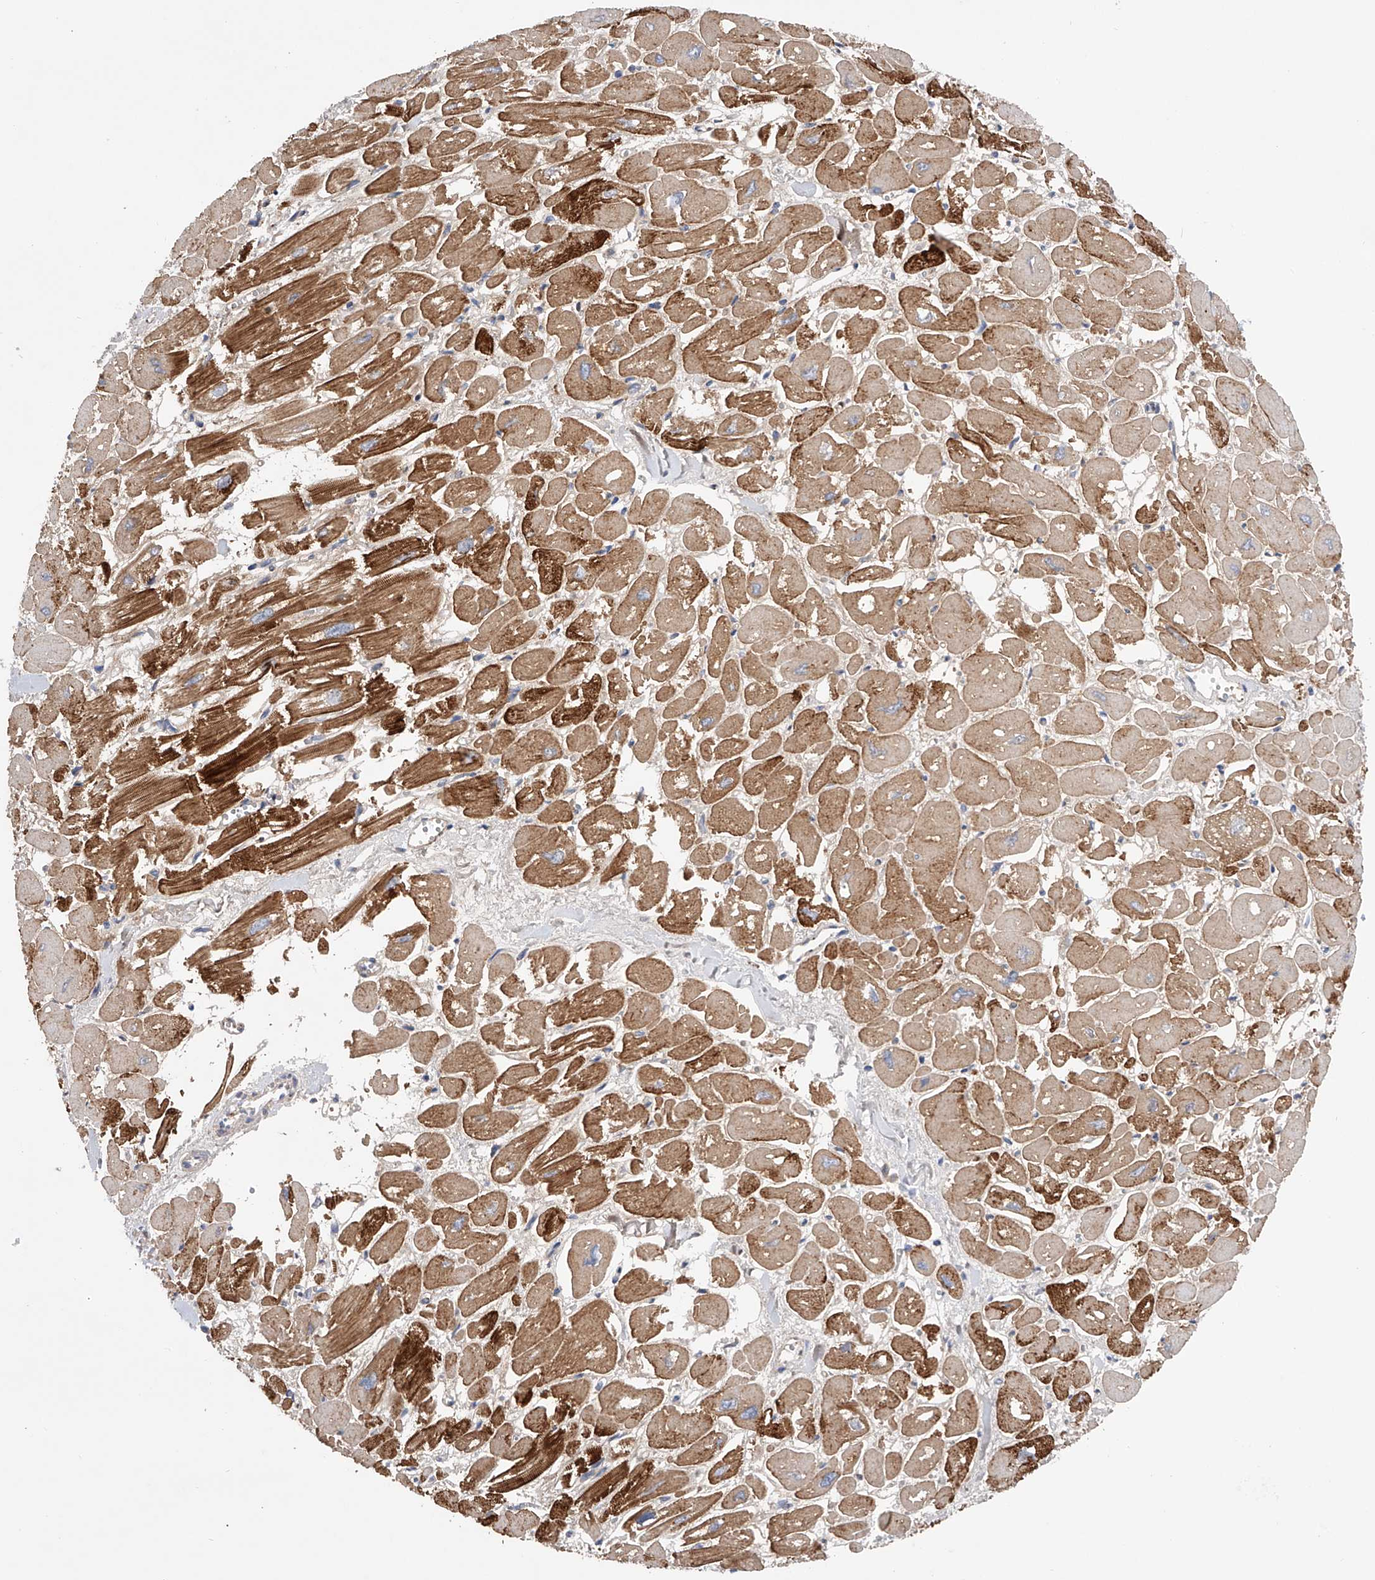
{"staining": {"intensity": "strong", "quantity": "25%-75%", "location": "cytoplasmic/membranous"}, "tissue": "heart muscle", "cell_type": "Cardiomyocytes", "image_type": "normal", "snomed": [{"axis": "morphology", "description": "Normal tissue, NOS"}, {"axis": "topography", "description": "Heart"}], "caption": "Protein staining displays strong cytoplasmic/membranous positivity in about 25%-75% of cardiomyocytes in benign heart muscle.", "gene": "MLYCD", "patient": {"sex": "male", "age": 54}}